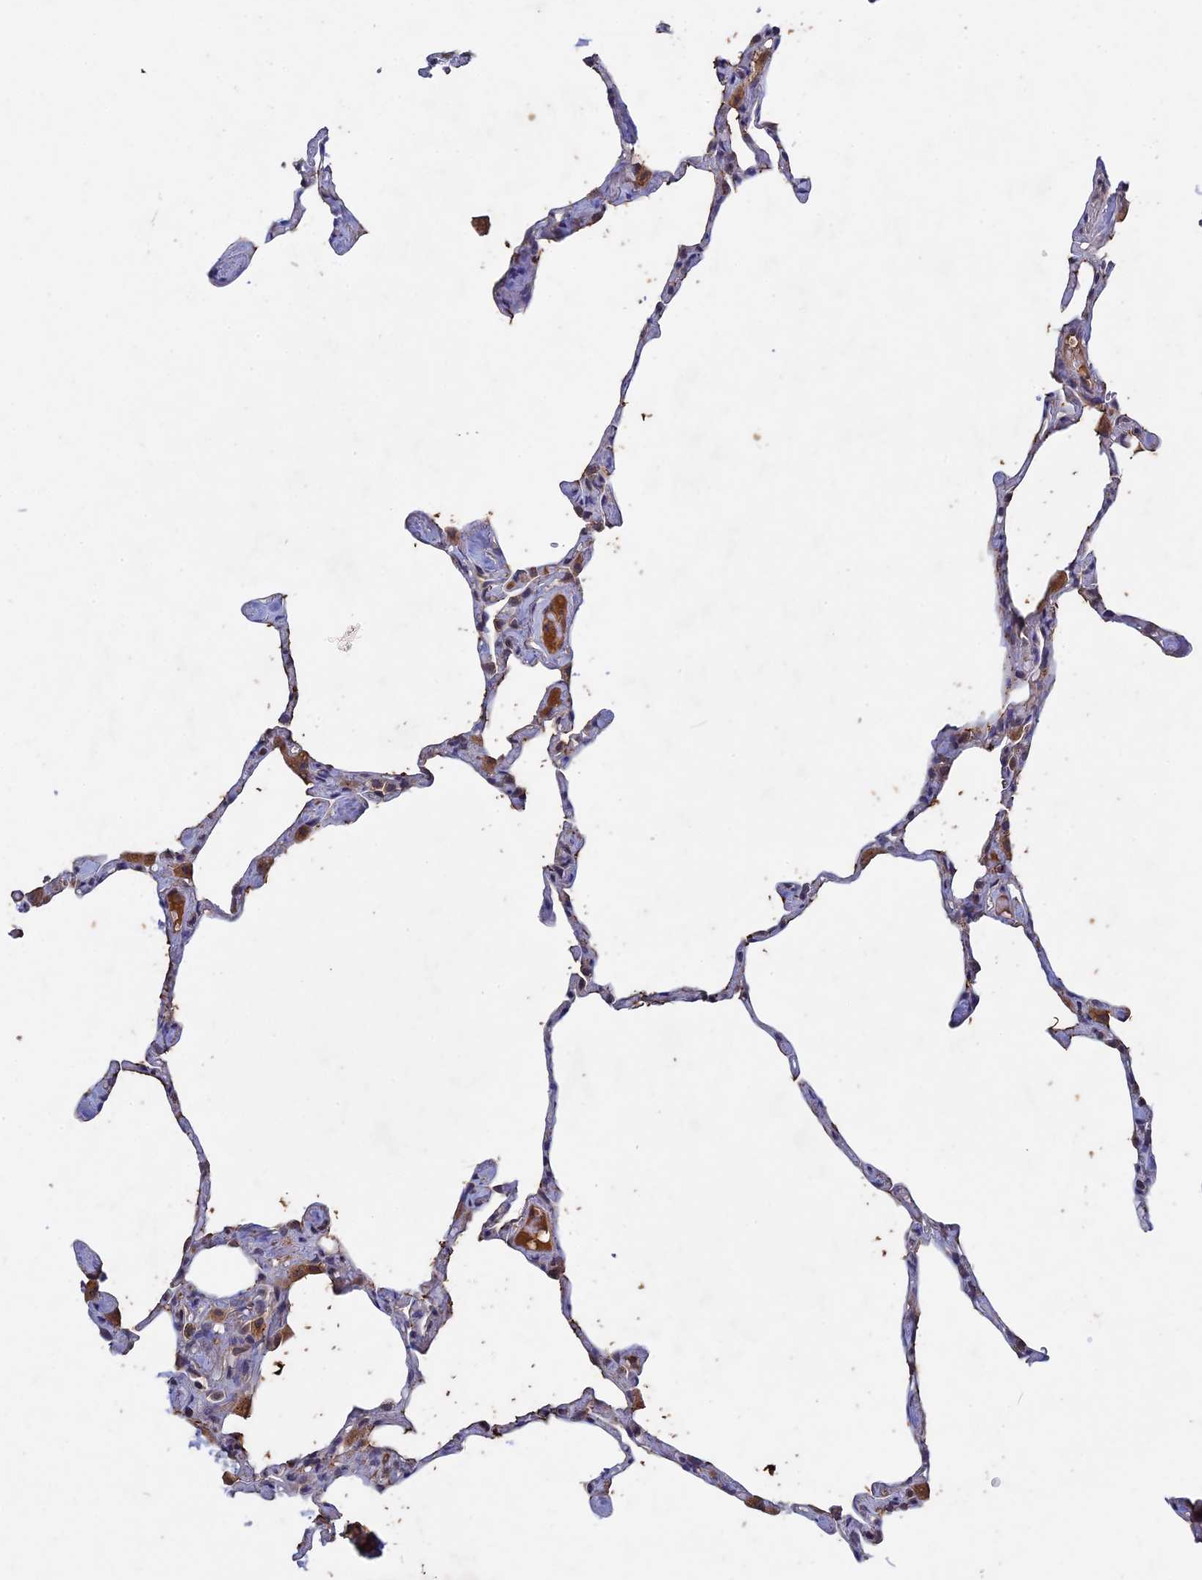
{"staining": {"intensity": "moderate", "quantity": "<25%", "location": "cytoplasmic/membranous"}, "tissue": "lung", "cell_type": "Alveolar cells", "image_type": "normal", "snomed": [{"axis": "morphology", "description": "Normal tissue, NOS"}, {"axis": "topography", "description": "Lung"}], "caption": "Immunohistochemical staining of benign human lung displays low levels of moderate cytoplasmic/membranous expression in approximately <25% of alveolar cells. (IHC, brightfield microscopy, high magnification).", "gene": "RAB15", "patient": {"sex": "male", "age": 65}}